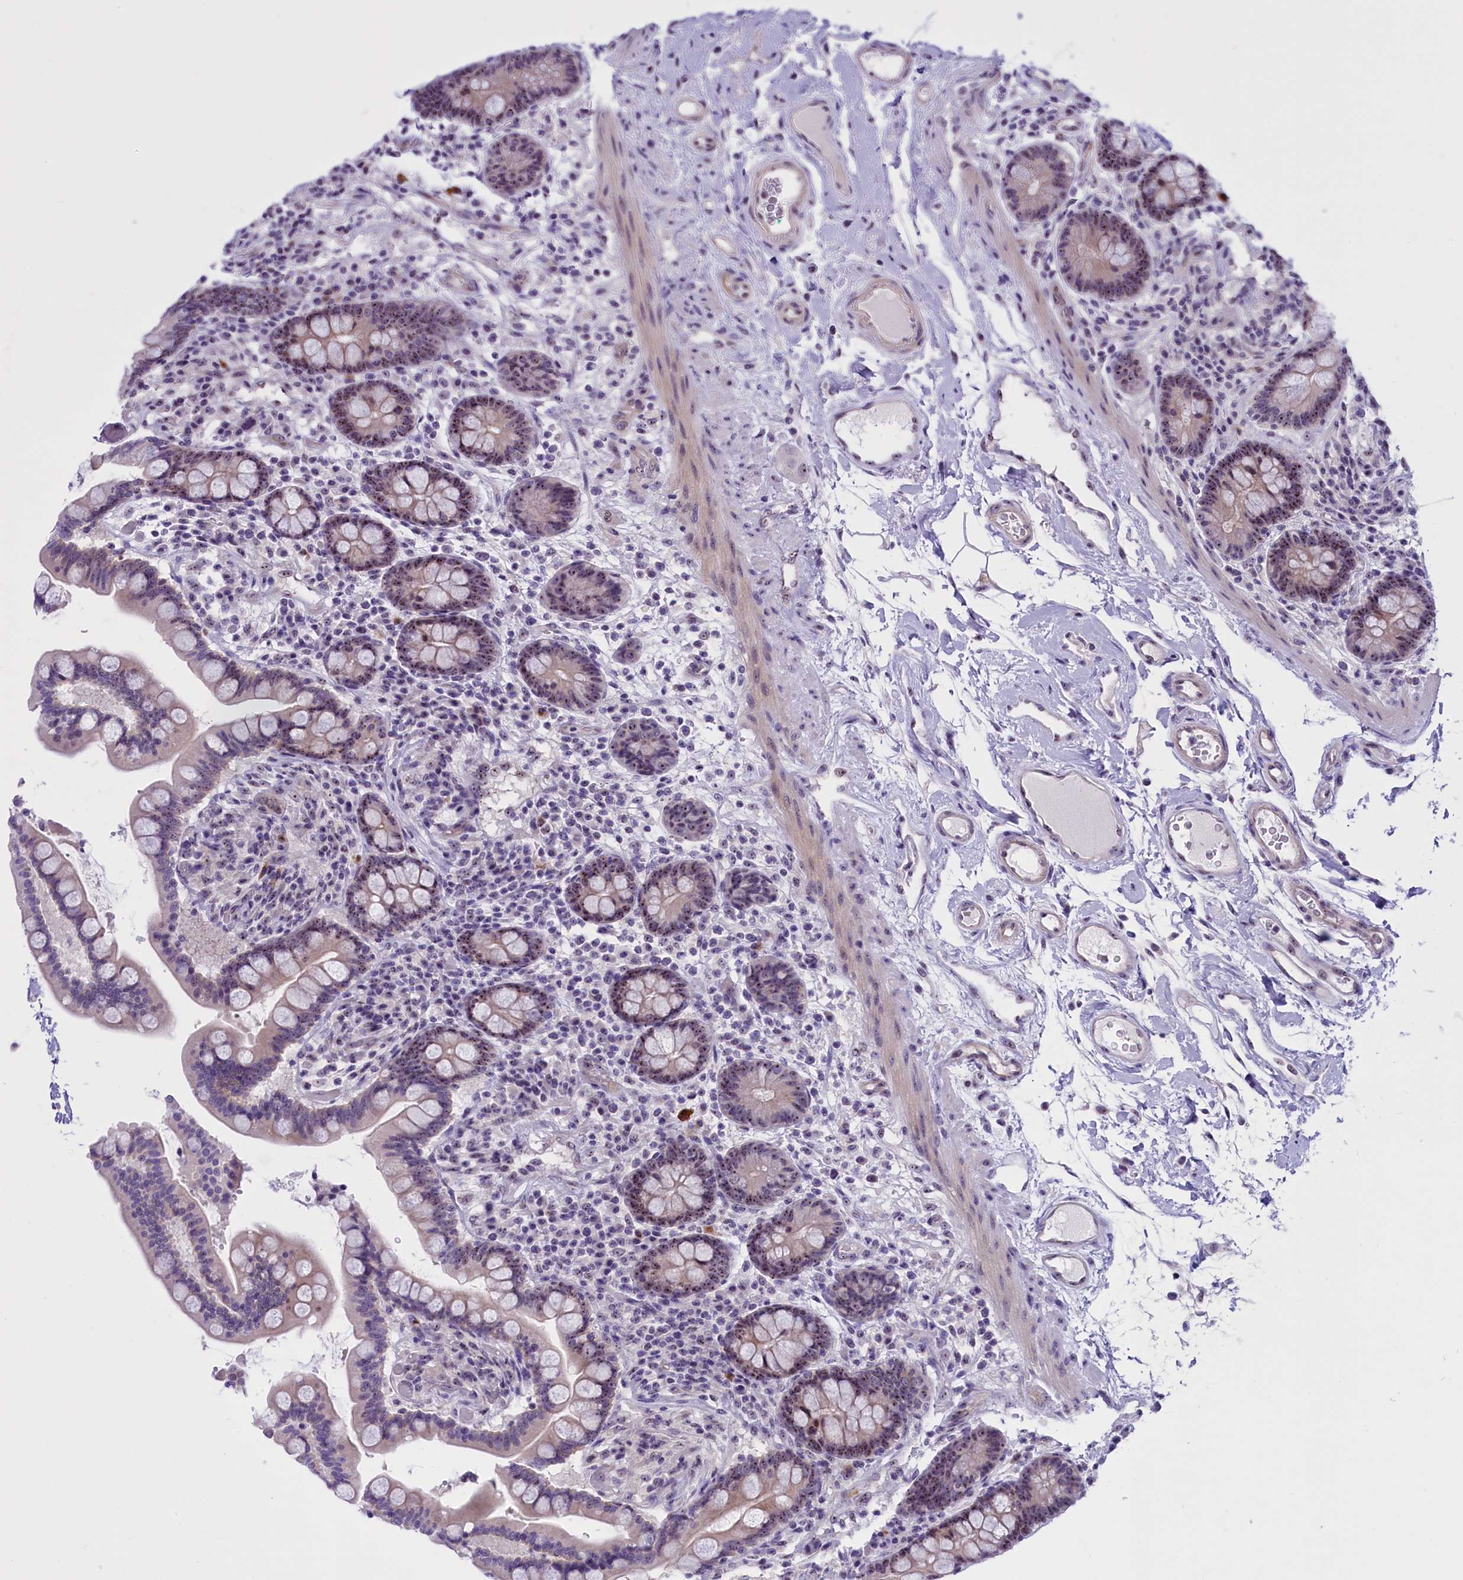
{"staining": {"intensity": "moderate", "quantity": ">75%", "location": "nuclear"}, "tissue": "colon", "cell_type": "Endothelial cells", "image_type": "normal", "snomed": [{"axis": "morphology", "description": "Normal tissue, NOS"}, {"axis": "topography", "description": "Colon"}], "caption": "Colon stained with immunohistochemistry displays moderate nuclear staining in about >75% of endothelial cells.", "gene": "TBL3", "patient": {"sex": "male", "age": 73}}